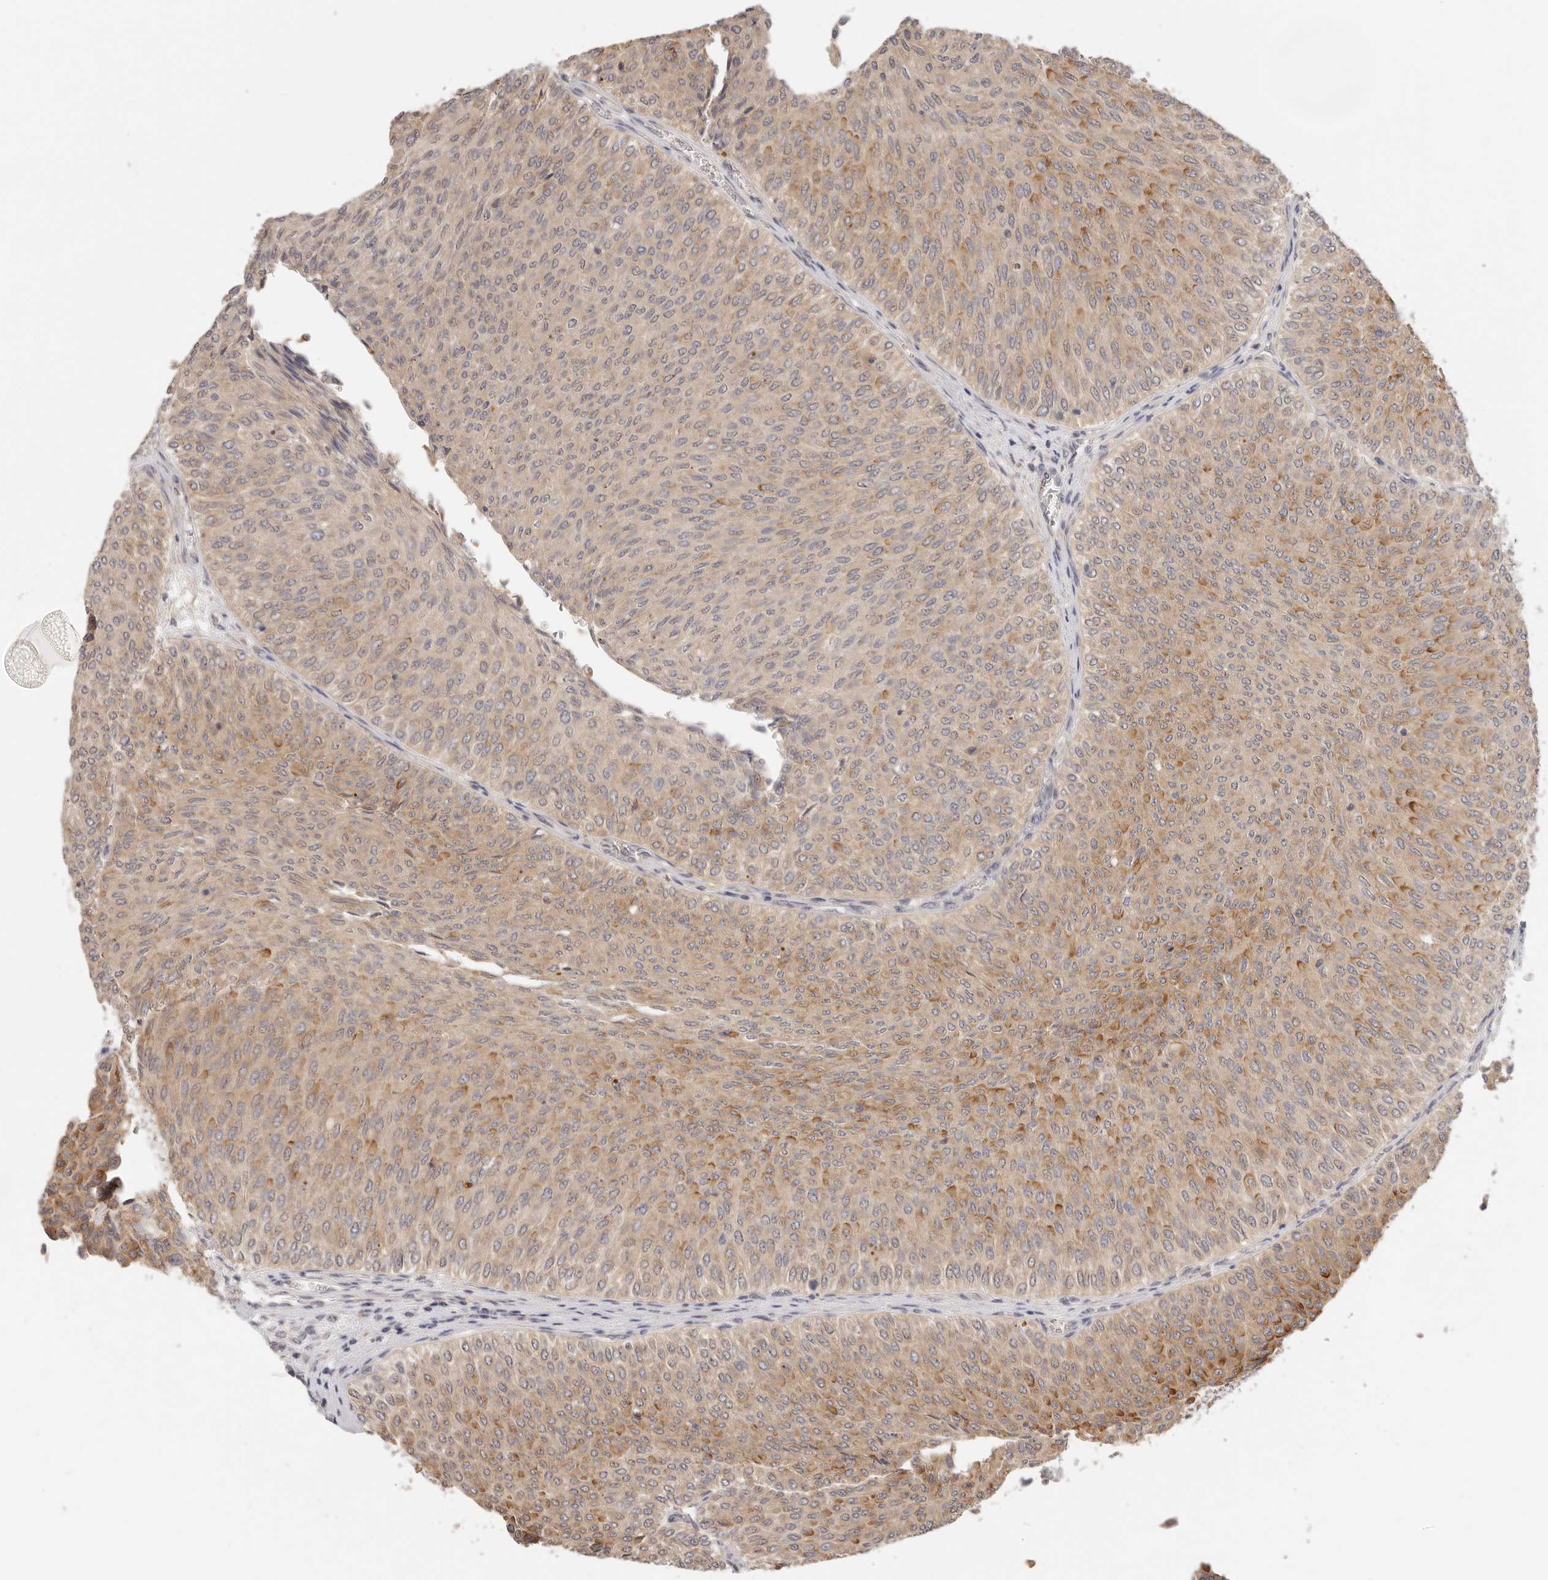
{"staining": {"intensity": "moderate", "quantity": ">75%", "location": "cytoplasmic/membranous"}, "tissue": "urothelial cancer", "cell_type": "Tumor cells", "image_type": "cancer", "snomed": [{"axis": "morphology", "description": "Urothelial carcinoma, Low grade"}, {"axis": "topography", "description": "Urinary bladder"}], "caption": "Urothelial cancer stained with IHC demonstrates moderate cytoplasmic/membranous expression in about >75% of tumor cells. (brown staining indicates protein expression, while blue staining denotes nuclei).", "gene": "GGPS1", "patient": {"sex": "male", "age": 78}}